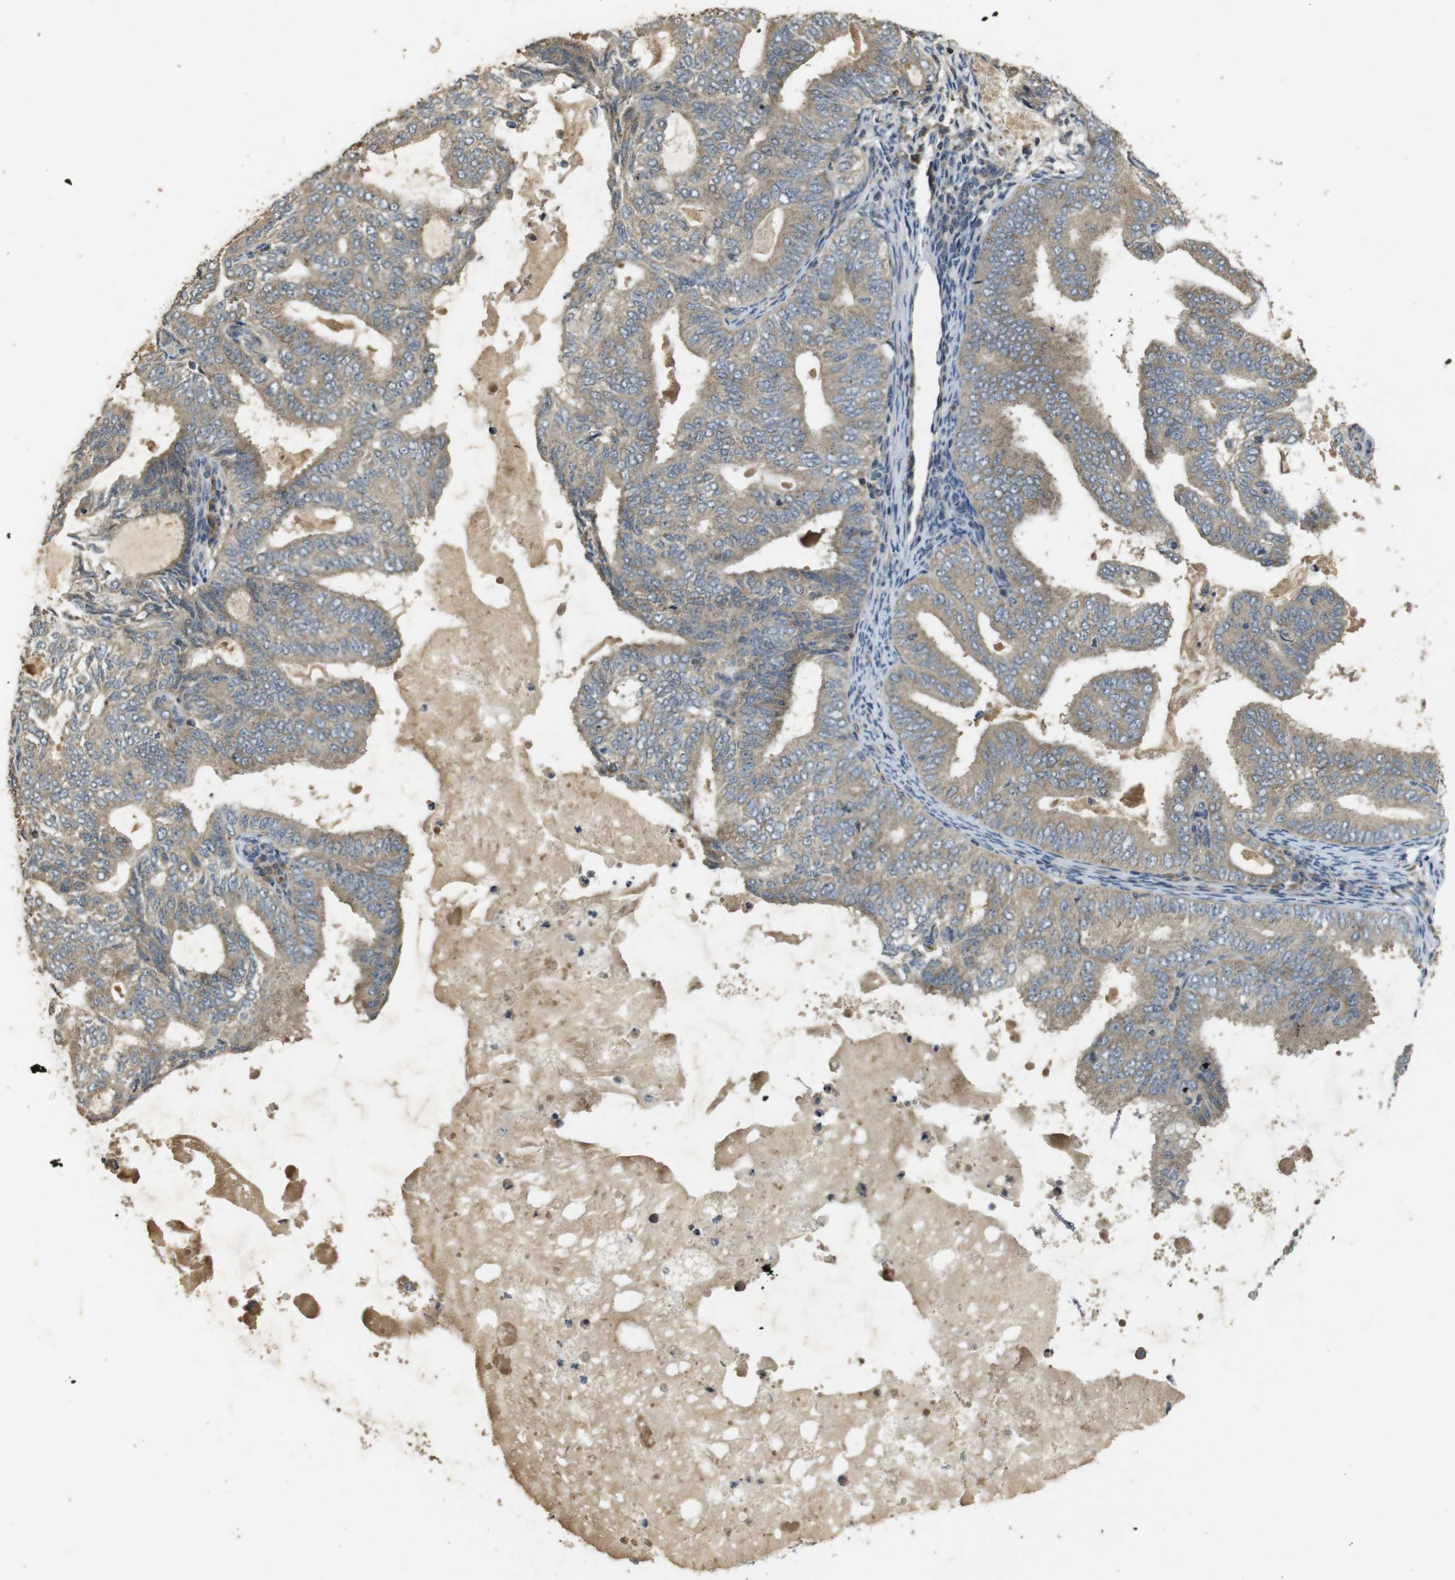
{"staining": {"intensity": "weak", "quantity": ">75%", "location": "cytoplasmic/membranous"}, "tissue": "endometrial cancer", "cell_type": "Tumor cells", "image_type": "cancer", "snomed": [{"axis": "morphology", "description": "Adenocarcinoma, NOS"}, {"axis": "topography", "description": "Endometrium"}], "caption": "Human endometrial cancer (adenocarcinoma) stained for a protein (brown) reveals weak cytoplasmic/membranous positive expression in approximately >75% of tumor cells.", "gene": "CLTC", "patient": {"sex": "female", "age": 58}}